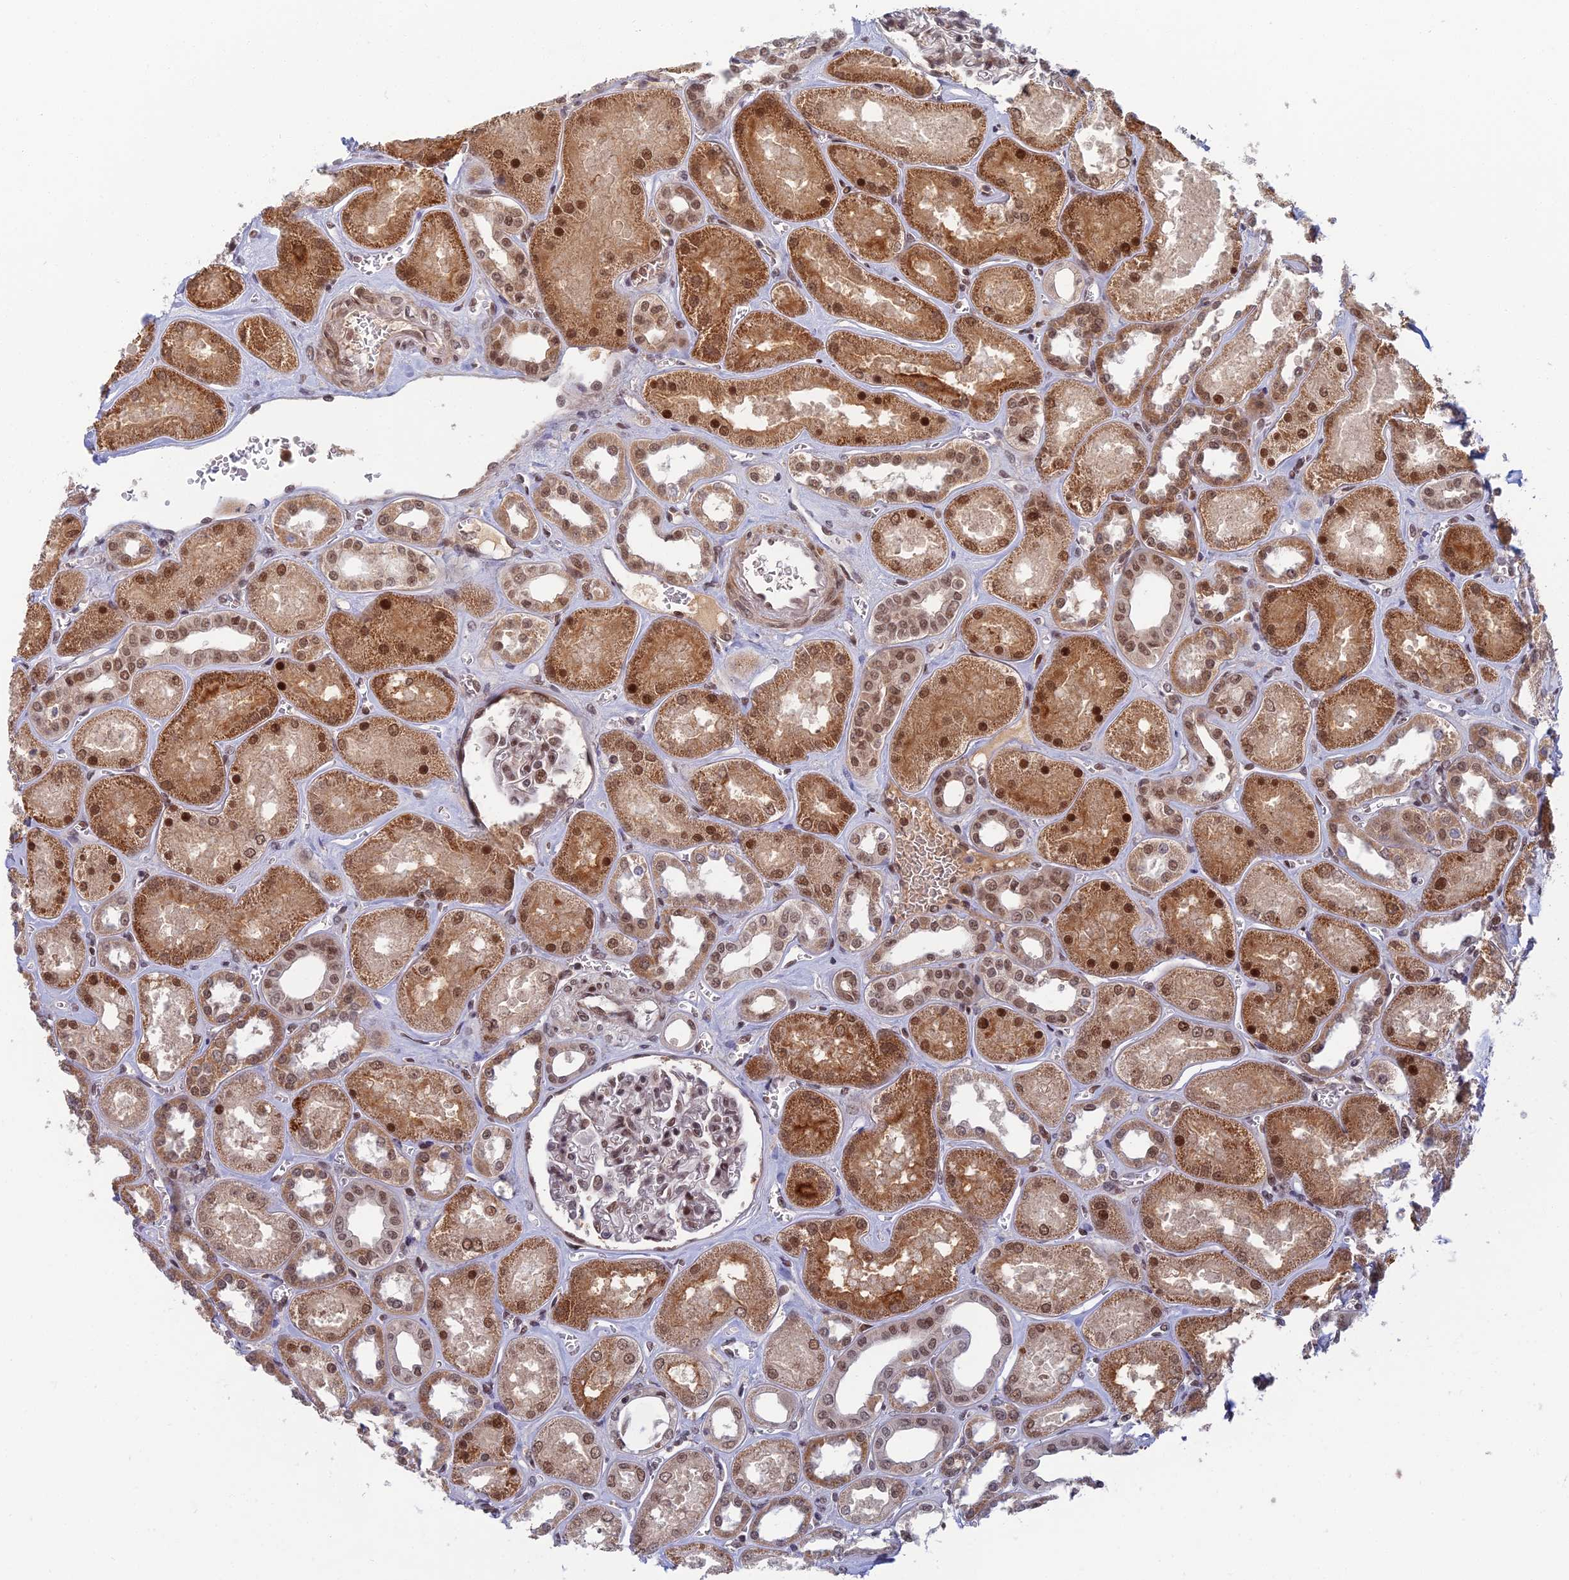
{"staining": {"intensity": "moderate", "quantity": ">75%", "location": "nuclear"}, "tissue": "kidney", "cell_type": "Cells in glomeruli", "image_type": "normal", "snomed": [{"axis": "morphology", "description": "Normal tissue, NOS"}, {"axis": "morphology", "description": "Adenocarcinoma, NOS"}, {"axis": "topography", "description": "Kidney"}], "caption": "The histopathology image exhibits a brown stain indicating the presence of a protein in the nuclear of cells in glomeruli in kidney.", "gene": "TCEA2", "patient": {"sex": "female", "age": 68}}